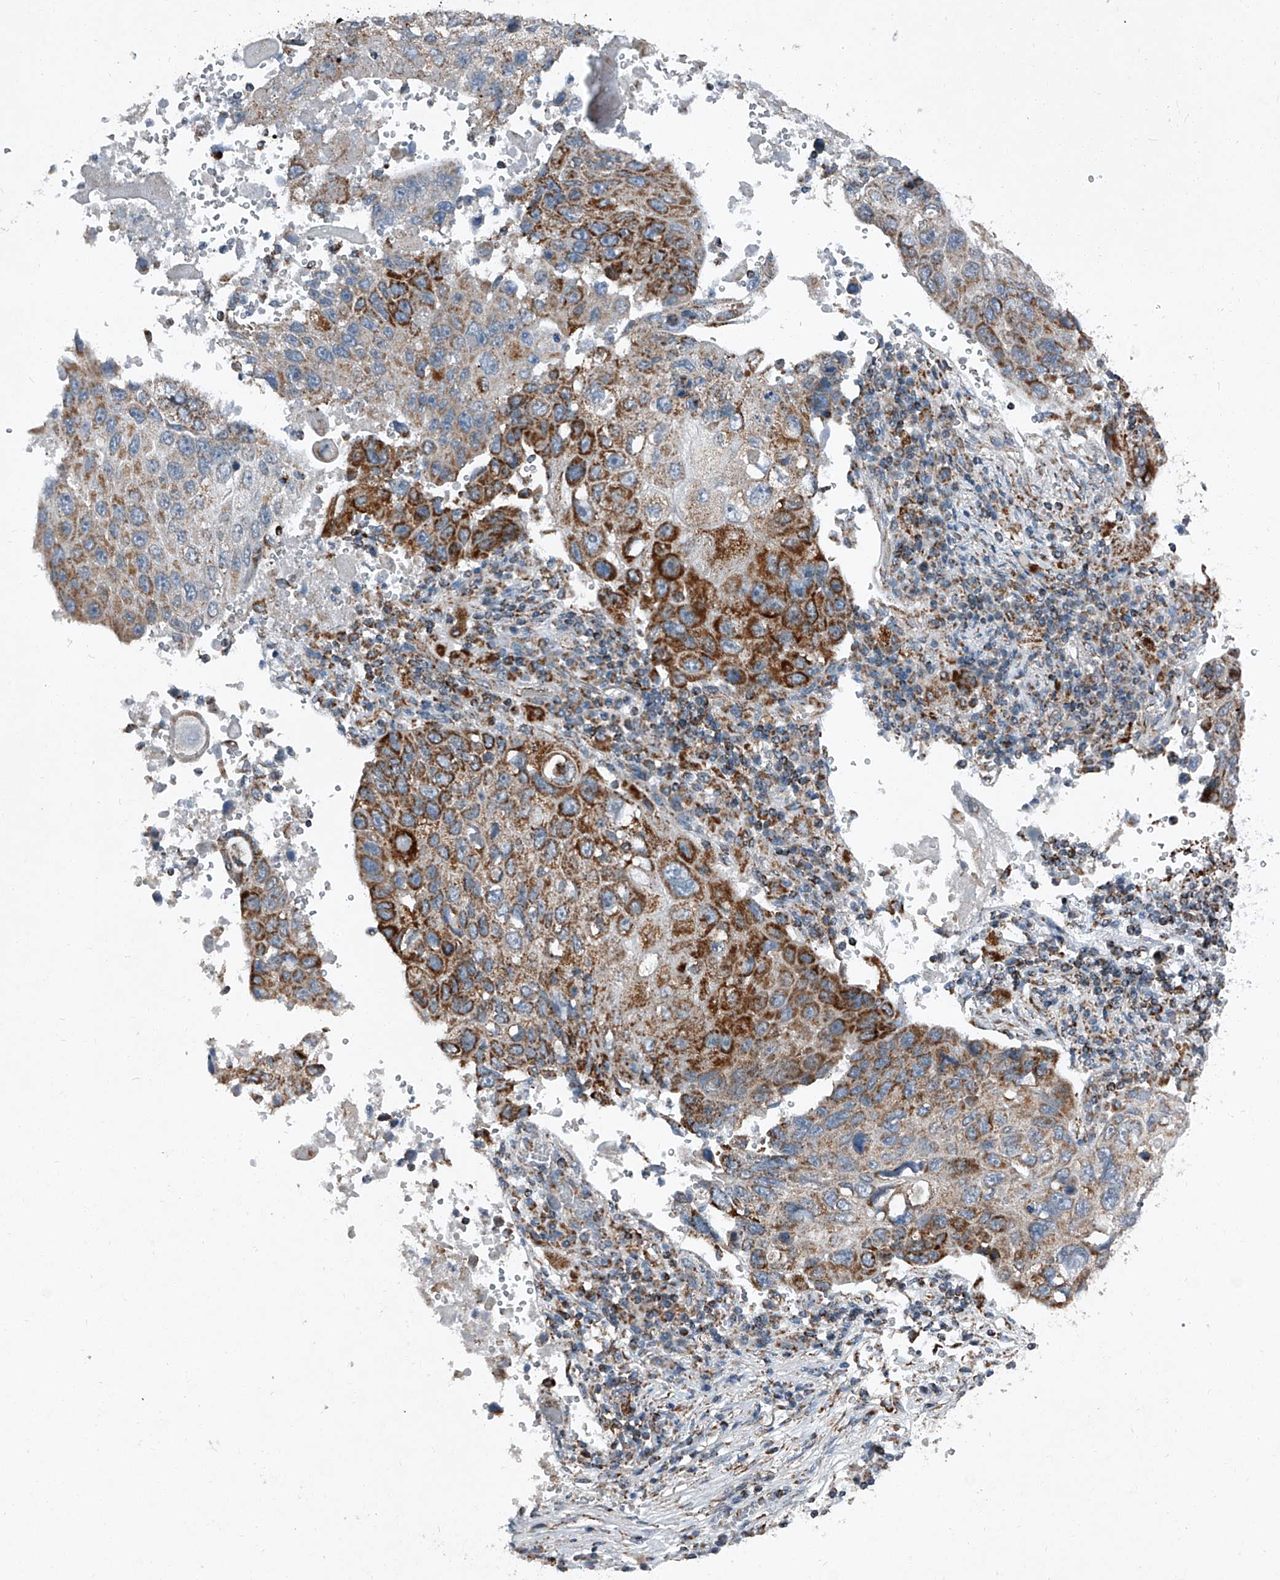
{"staining": {"intensity": "moderate", "quantity": ">75%", "location": "cytoplasmic/membranous"}, "tissue": "lung cancer", "cell_type": "Tumor cells", "image_type": "cancer", "snomed": [{"axis": "morphology", "description": "Squamous cell carcinoma, NOS"}, {"axis": "topography", "description": "Lung"}], "caption": "The image demonstrates immunohistochemical staining of lung squamous cell carcinoma. There is moderate cytoplasmic/membranous positivity is identified in about >75% of tumor cells.", "gene": "CHRNA7", "patient": {"sex": "male", "age": 61}}